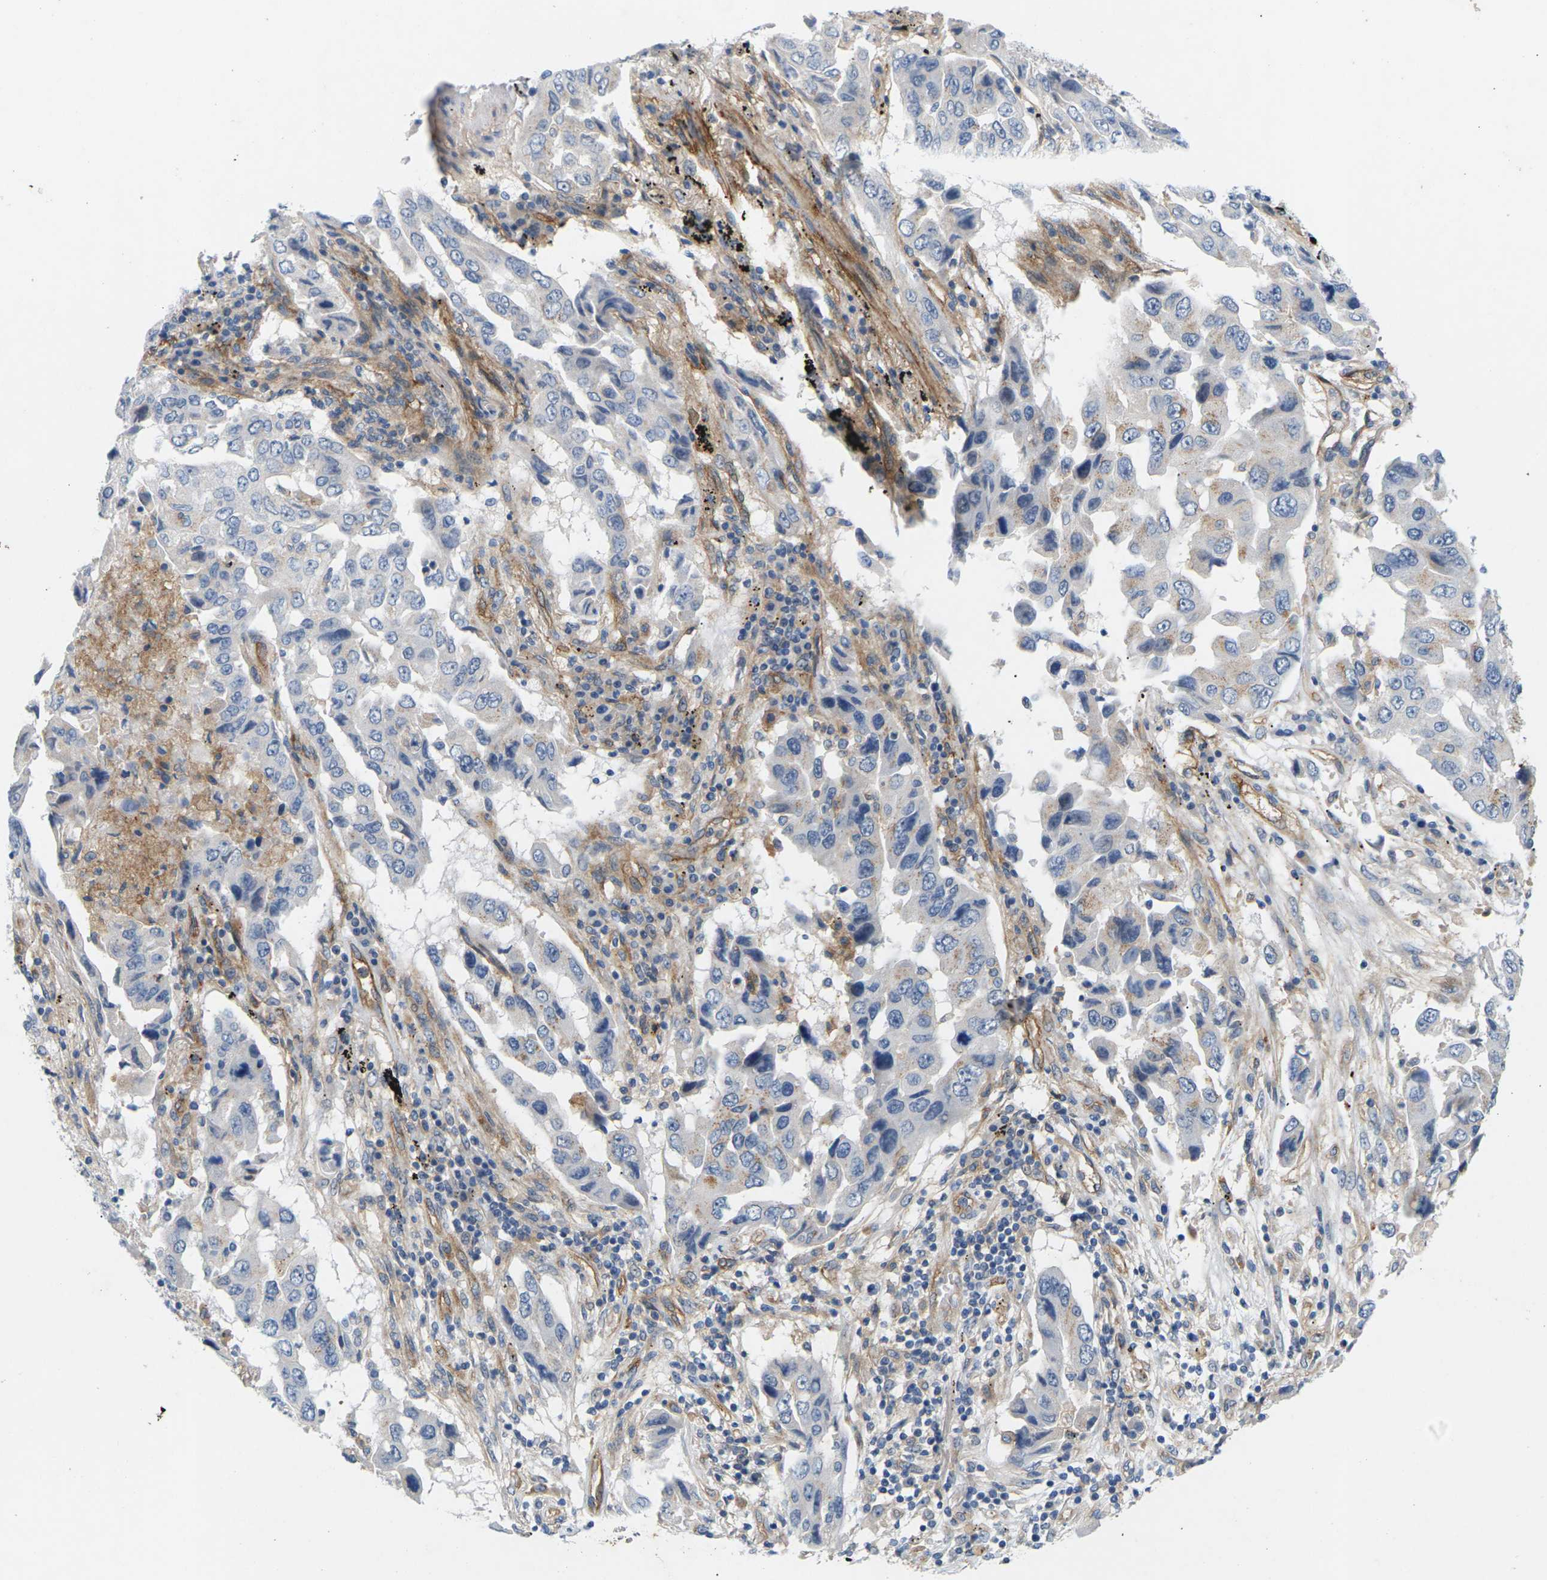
{"staining": {"intensity": "negative", "quantity": "none", "location": "none"}, "tissue": "lung cancer", "cell_type": "Tumor cells", "image_type": "cancer", "snomed": [{"axis": "morphology", "description": "Adenocarcinoma, NOS"}, {"axis": "topography", "description": "Lung"}], "caption": "Histopathology image shows no significant protein expression in tumor cells of lung adenocarcinoma. Brightfield microscopy of immunohistochemistry (IHC) stained with DAB (3,3'-diaminobenzidine) (brown) and hematoxylin (blue), captured at high magnification.", "gene": "ITGA5", "patient": {"sex": "female", "age": 65}}